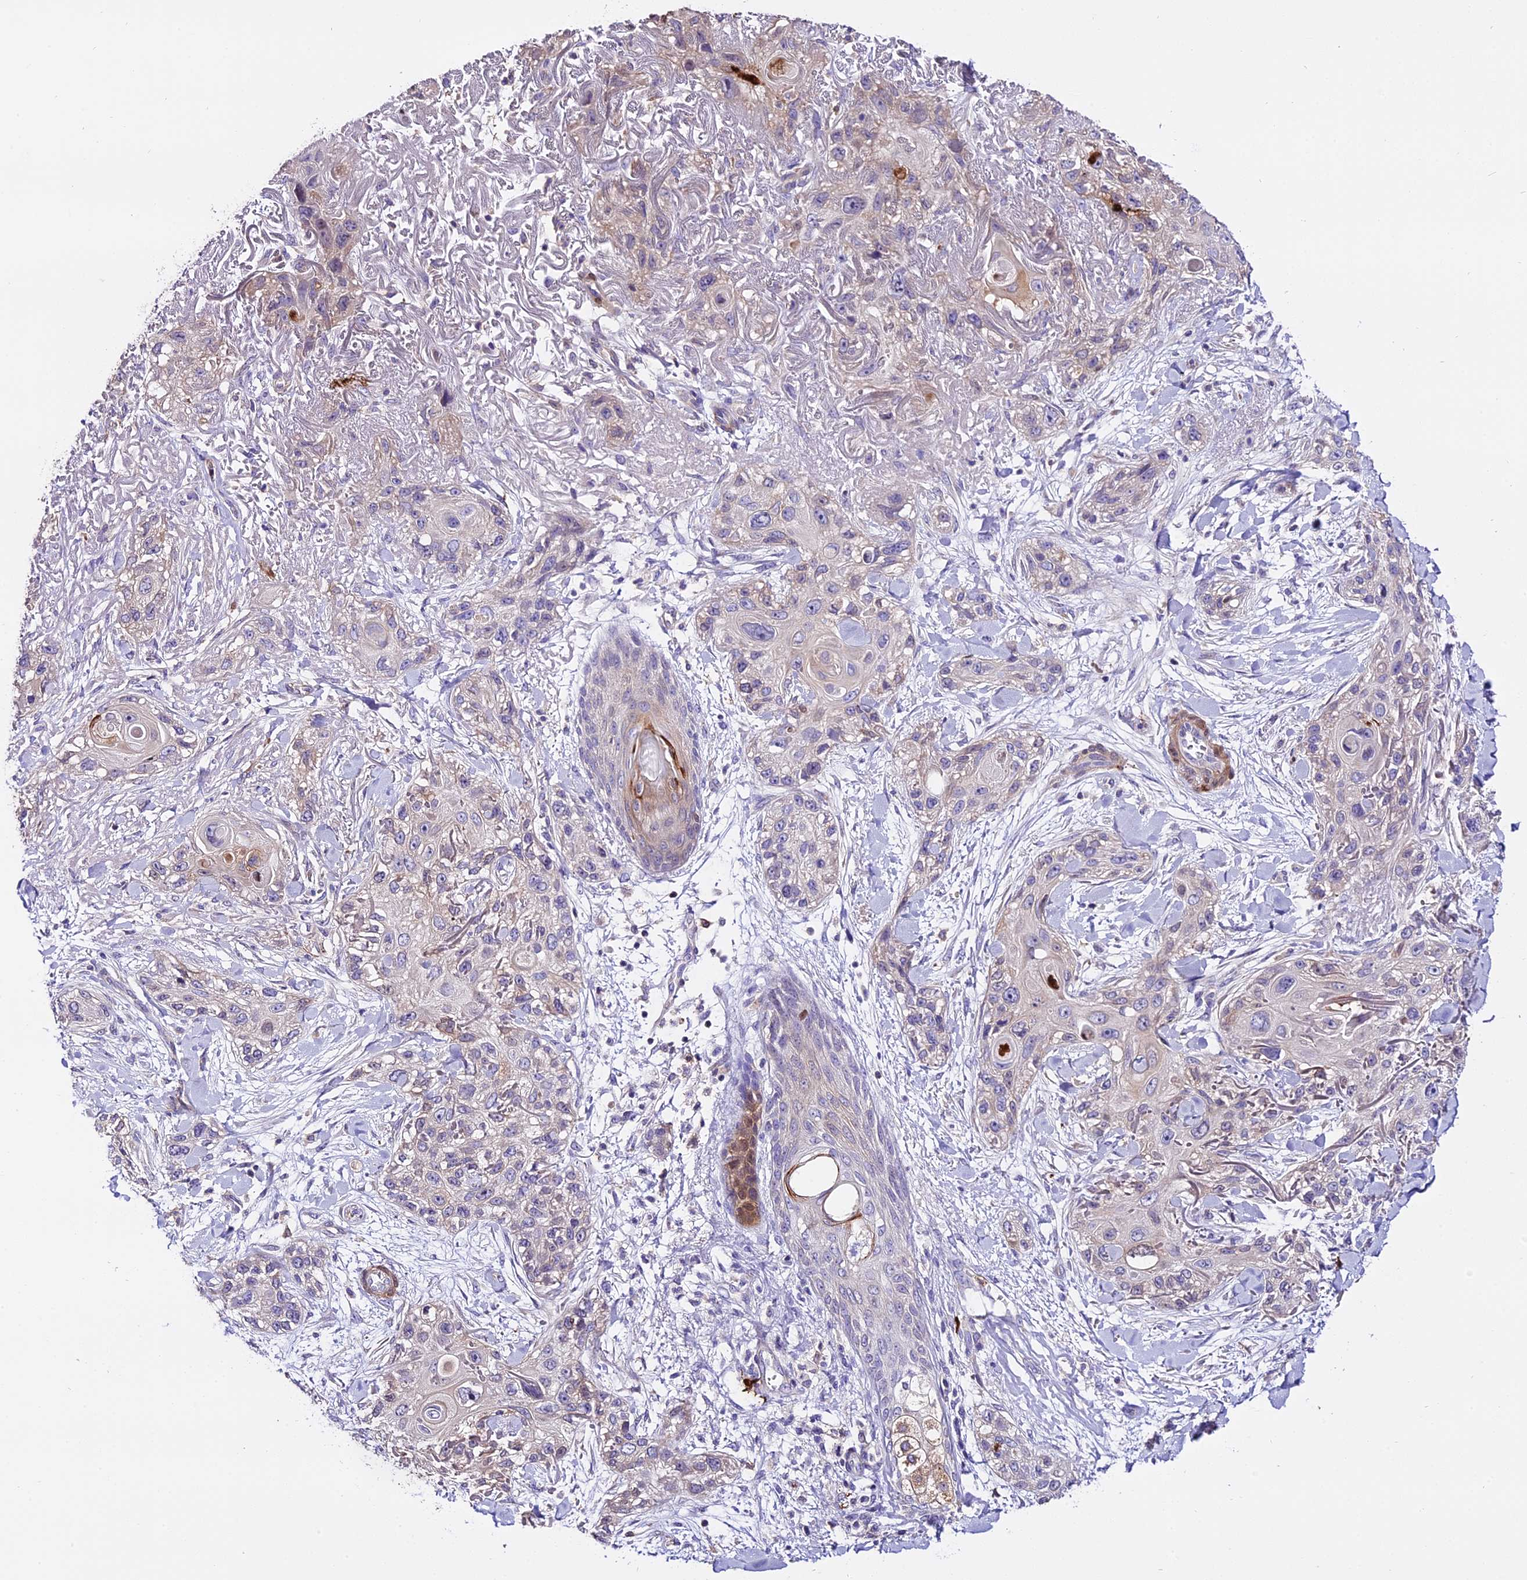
{"staining": {"intensity": "negative", "quantity": "none", "location": "none"}, "tissue": "skin cancer", "cell_type": "Tumor cells", "image_type": "cancer", "snomed": [{"axis": "morphology", "description": "Normal tissue, NOS"}, {"axis": "morphology", "description": "Squamous cell carcinoma, NOS"}, {"axis": "topography", "description": "Skin"}], "caption": "This histopathology image is of skin squamous cell carcinoma stained with immunohistochemistry to label a protein in brown with the nuclei are counter-stained blue. There is no expression in tumor cells.", "gene": "MAP3K7CL", "patient": {"sex": "male", "age": 72}}